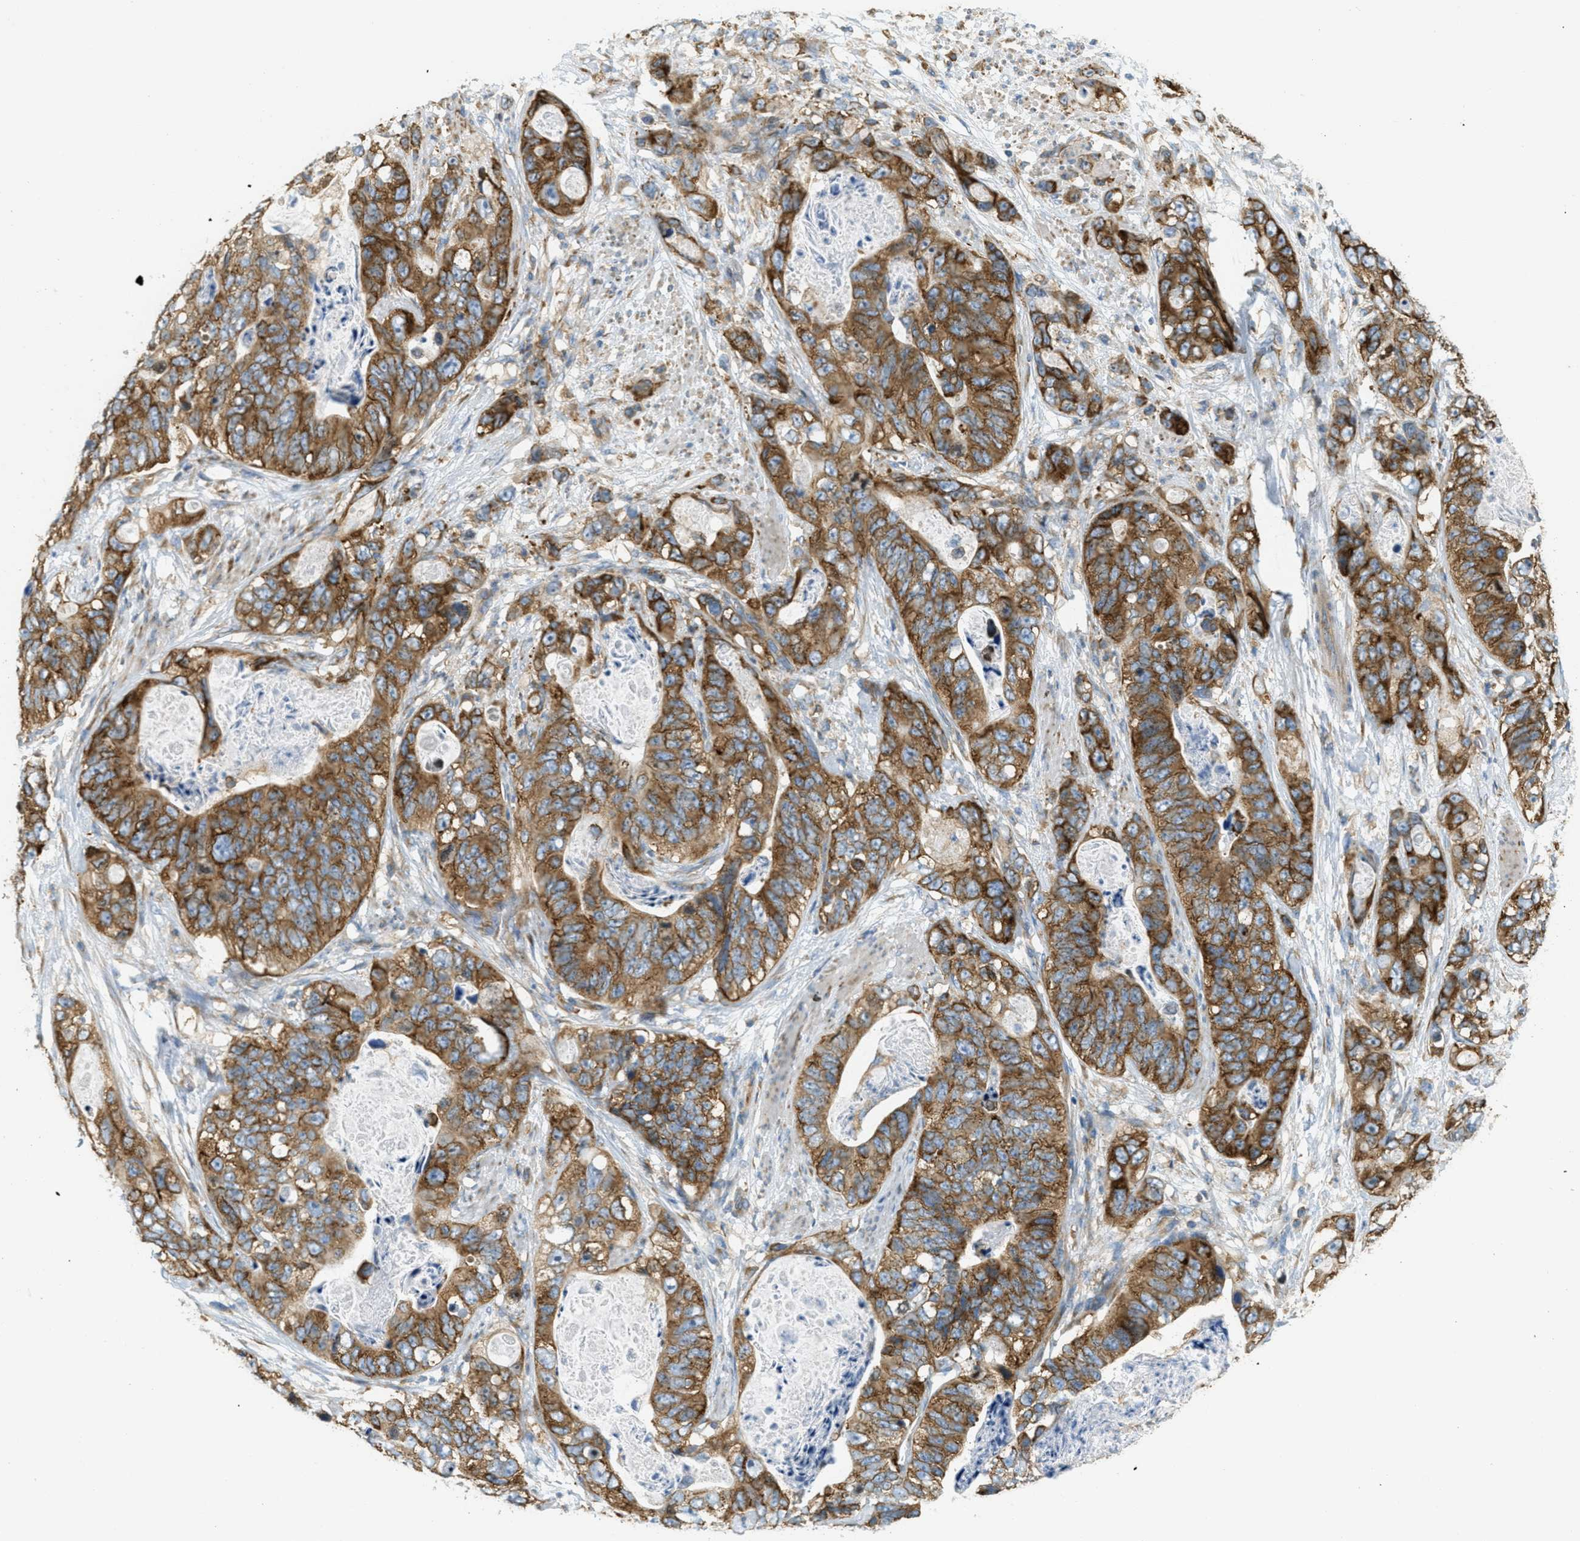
{"staining": {"intensity": "moderate", "quantity": ">75%", "location": "cytoplasmic/membranous"}, "tissue": "stomach cancer", "cell_type": "Tumor cells", "image_type": "cancer", "snomed": [{"axis": "morphology", "description": "Adenocarcinoma, NOS"}, {"axis": "topography", "description": "Stomach"}], "caption": "Stomach adenocarcinoma stained with immunohistochemistry reveals moderate cytoplasmic/membranous positivity in approximately >75% of tumor cells.", "gene": "ABCF1", "patient": {"sex": "female", "age": 89}}